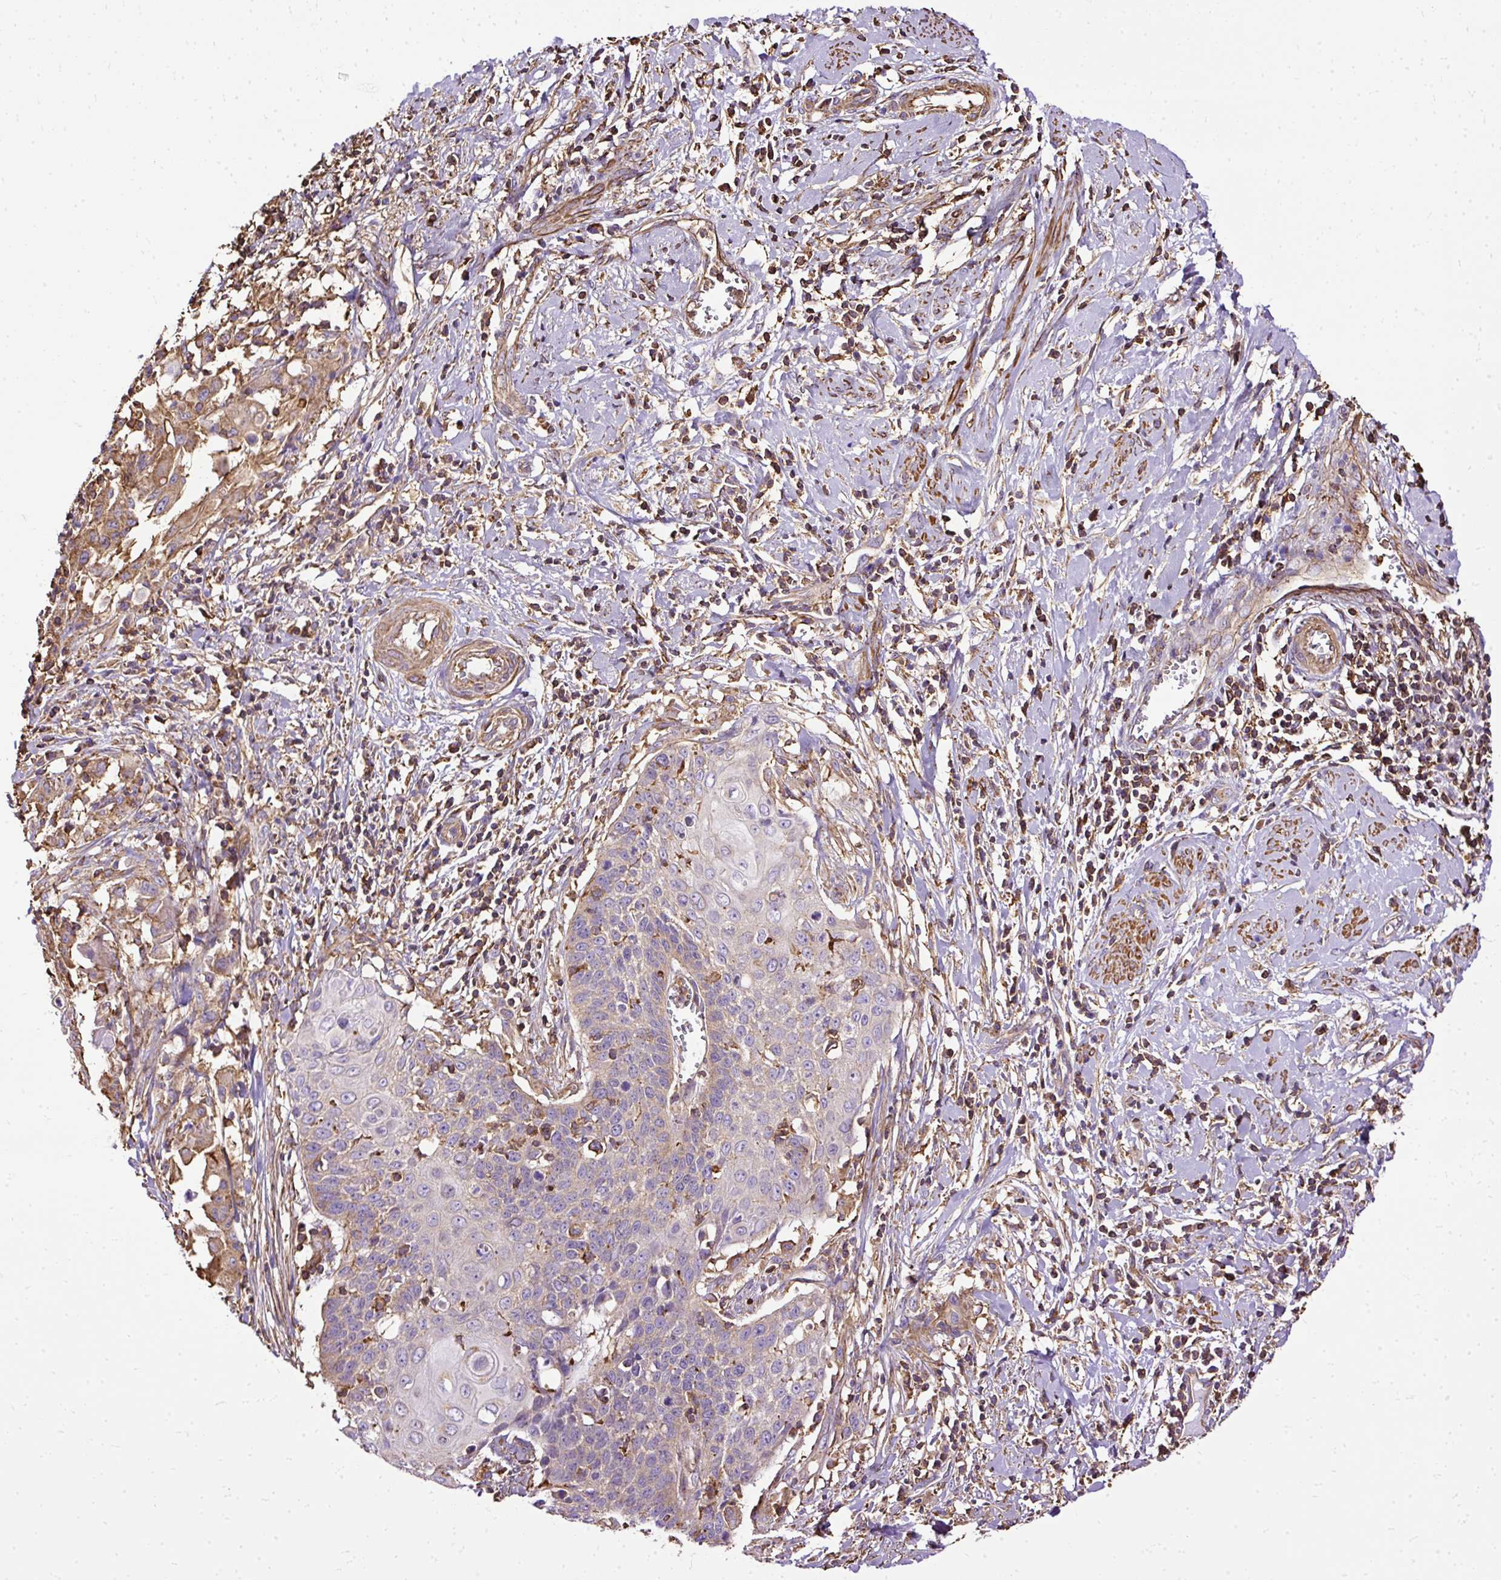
{"staining": {"intensity": "negative", "quantity": "none", "location": "none"}, "tissue": "cervical cancer", "cell_type": "Tumor cells", "image_type": "cancer", "snomed": [{"axis": "morphology", "description": "Squamous cell carcinoma, NOS"}, {"axis": "topography", "description": "Cervix"}], "caption": "Immunohistochemical staining of cervical cancer shows no significant staining in tumor cells.", "gene": "KLHL11", "patient": {"sex": "female", "age": 39}}